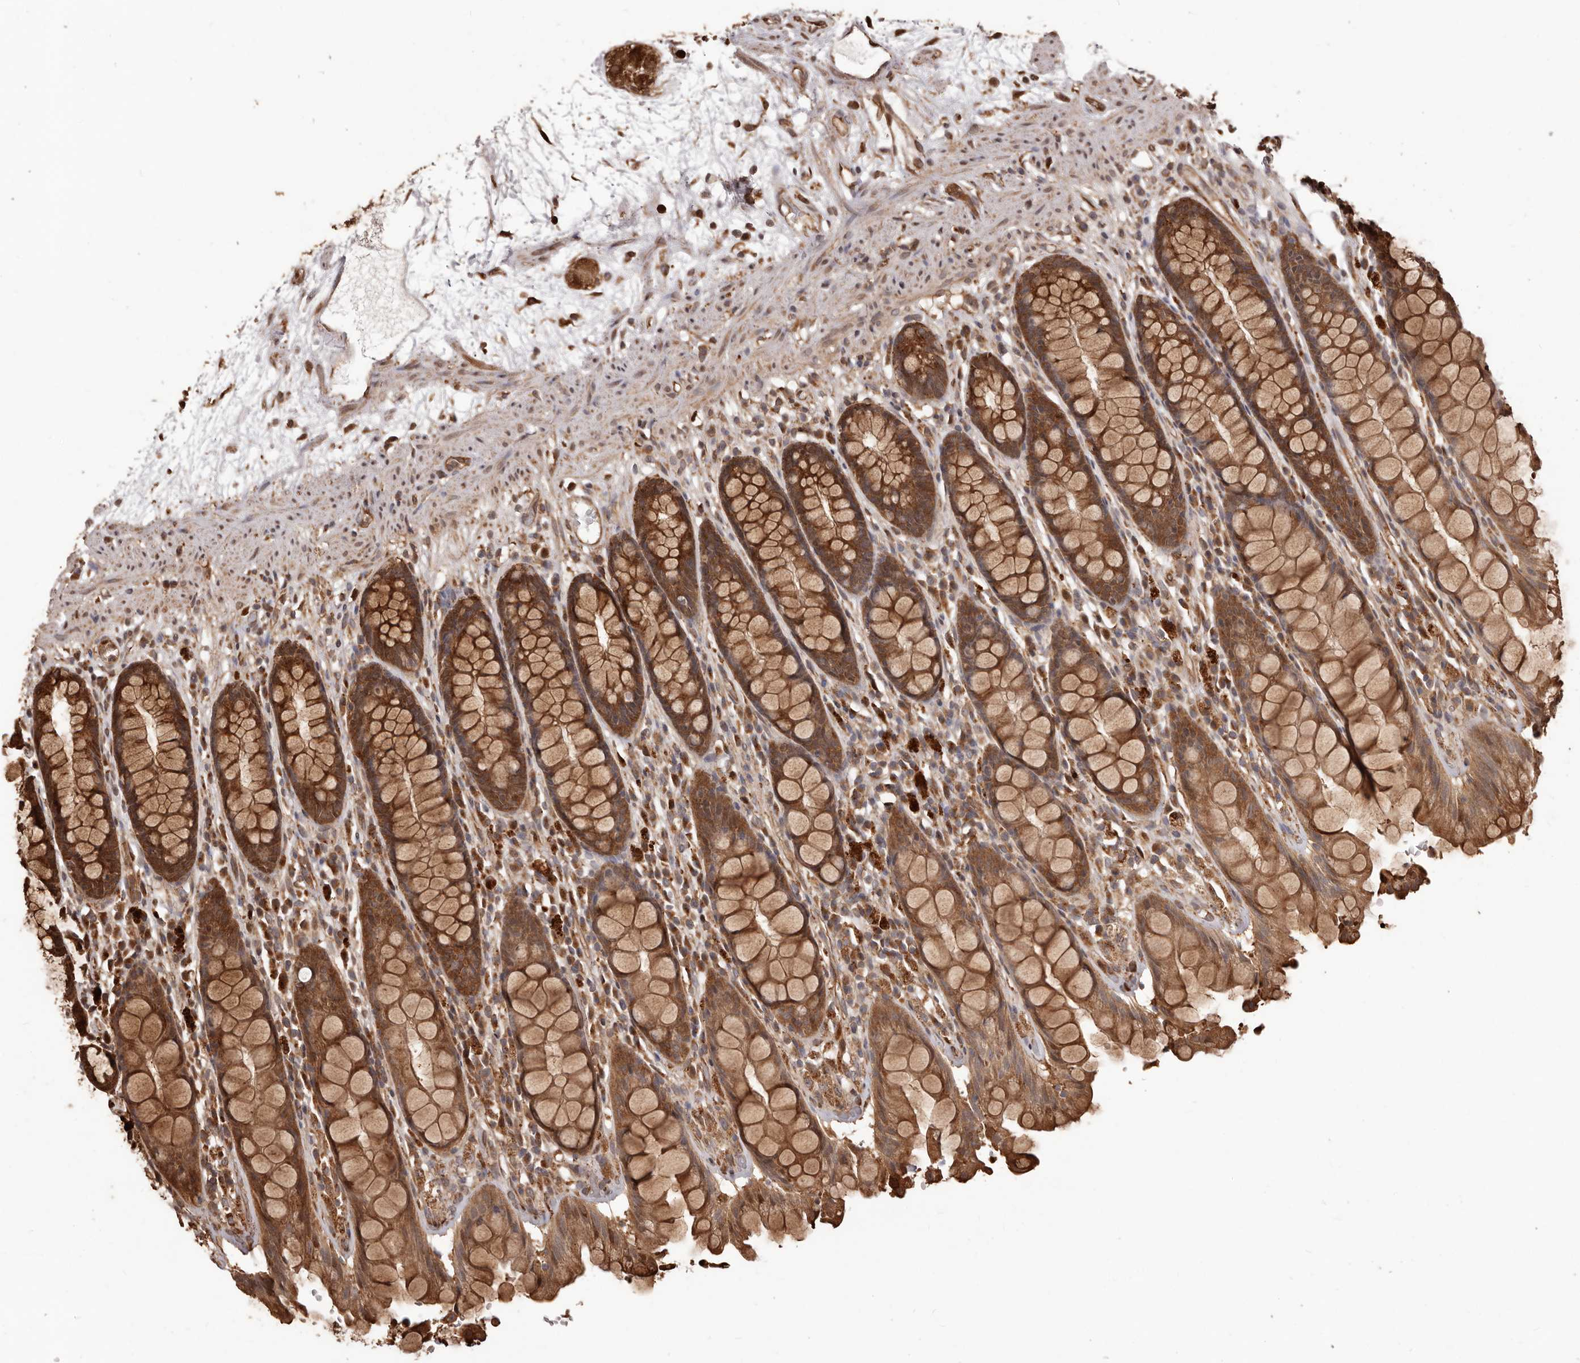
{"staining": {"intensity": "strong", "quantity": ">75%", "location": "cytoplasmic/membranous"}, "tissue": "rectum", "cell_type": "Glandular cells", "image_type": "normal", "snomed": [{"axis": "morphology", "description": "Normal tissue, NOS"}, {"axis": "topography", "description": "Rectum"}], "caption": "A high amount of strong cytoplasmic/membranous staining is identified in about >75% of glandular cells in normal rectum. (DAB IHC, brown staining for protein, blue staining for nuclei).", "gene": "MTO1", "patient": {"sex": "male", "age": 64}}